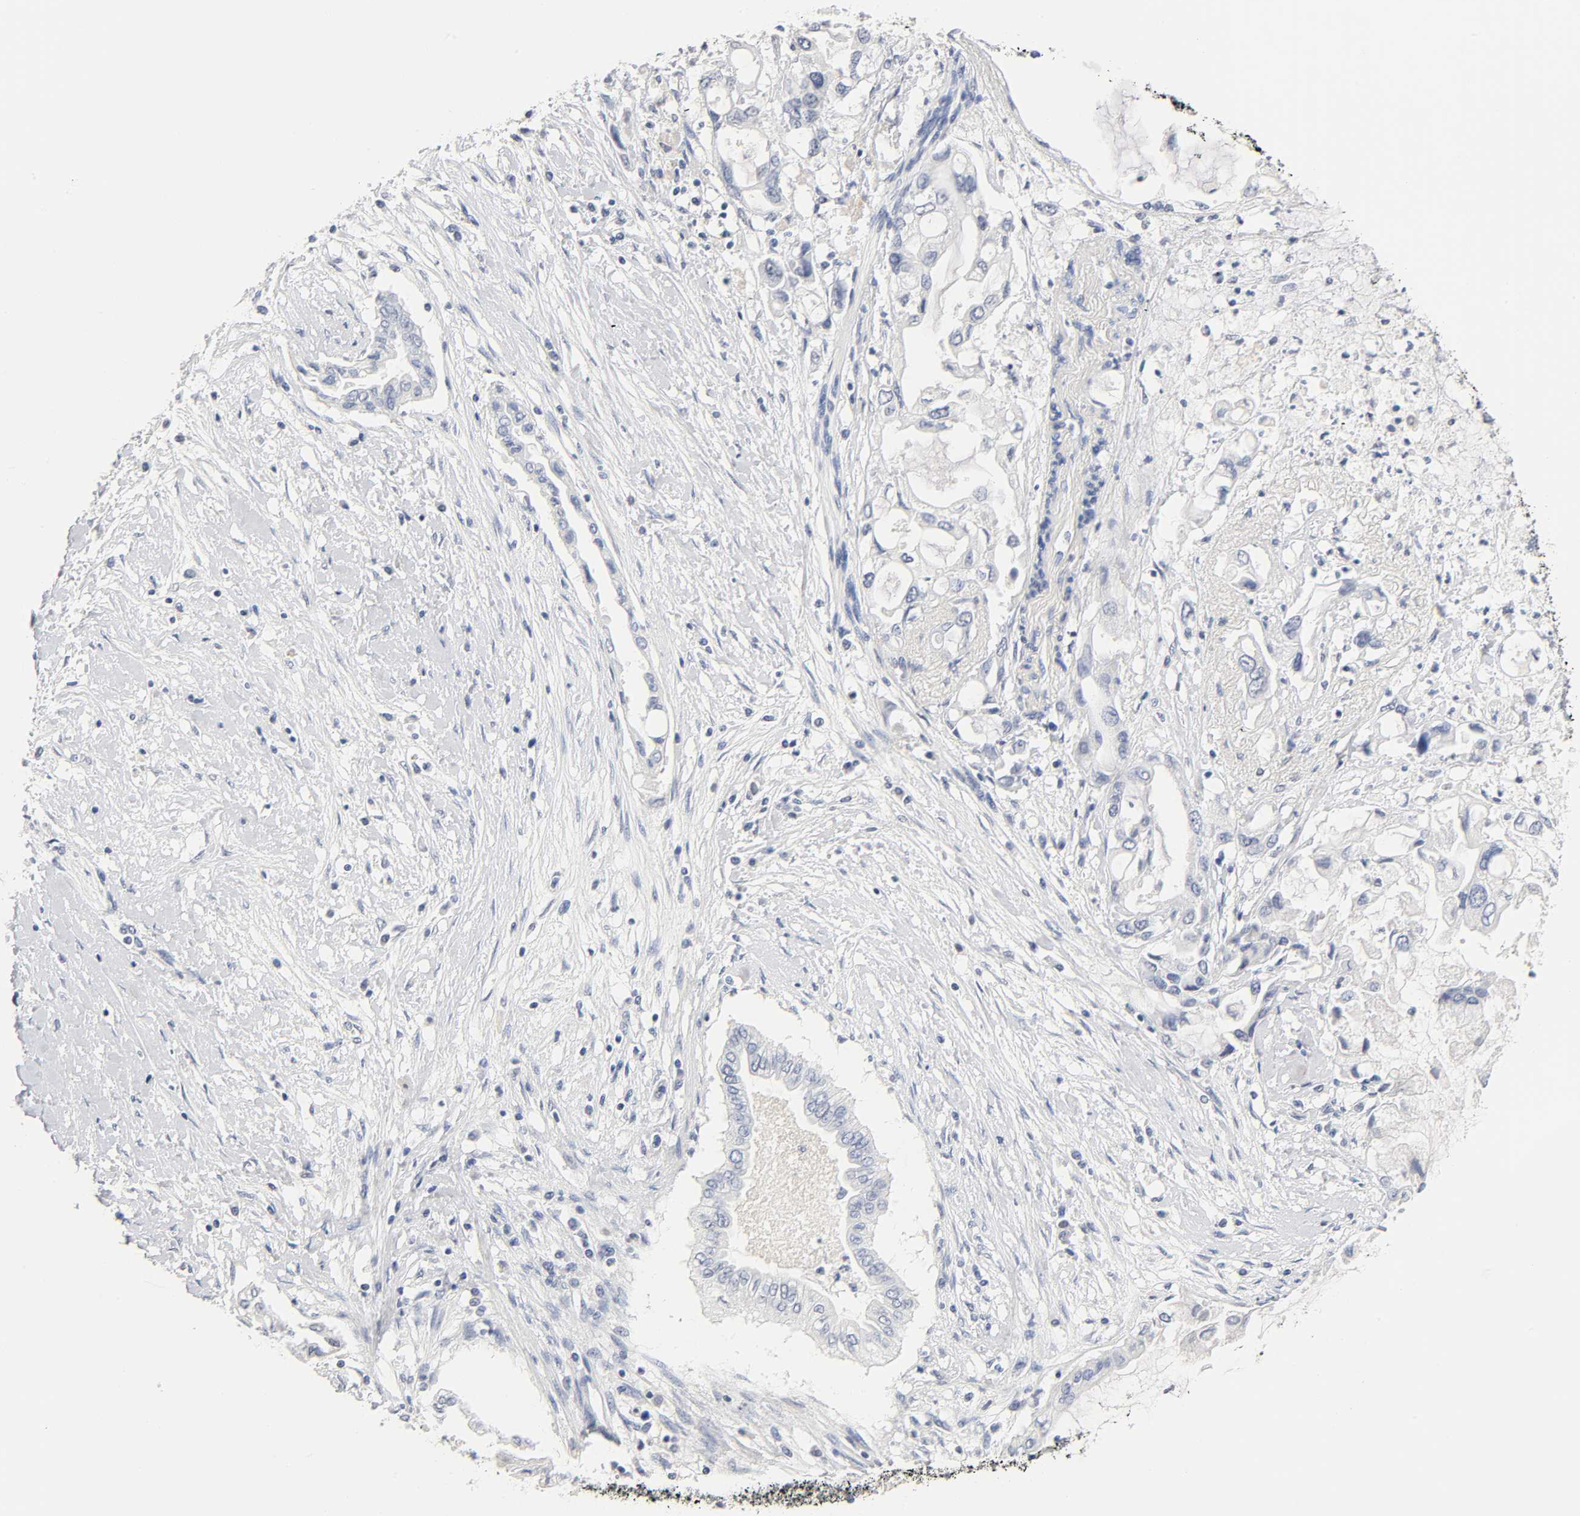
{"staining": {"intensity": "negative", "quantity": "none", "location": "none"}, "tissue": "pancreatic cancer", "cell_type": "Tumor cells", "image_type": "cancer", "snomed": [{"axis": "morphology", "description": "Adenocarcinoma, NOS"}, {"axis": "topography", "description": "Pancreas"}], "caption": "IHC micrograph of pancreatic cancer stained for a protein (brown), which reveals no staining in tumor cells.", "gene": "NFATC1", "patient": {"sex": "female", "age": 57}}